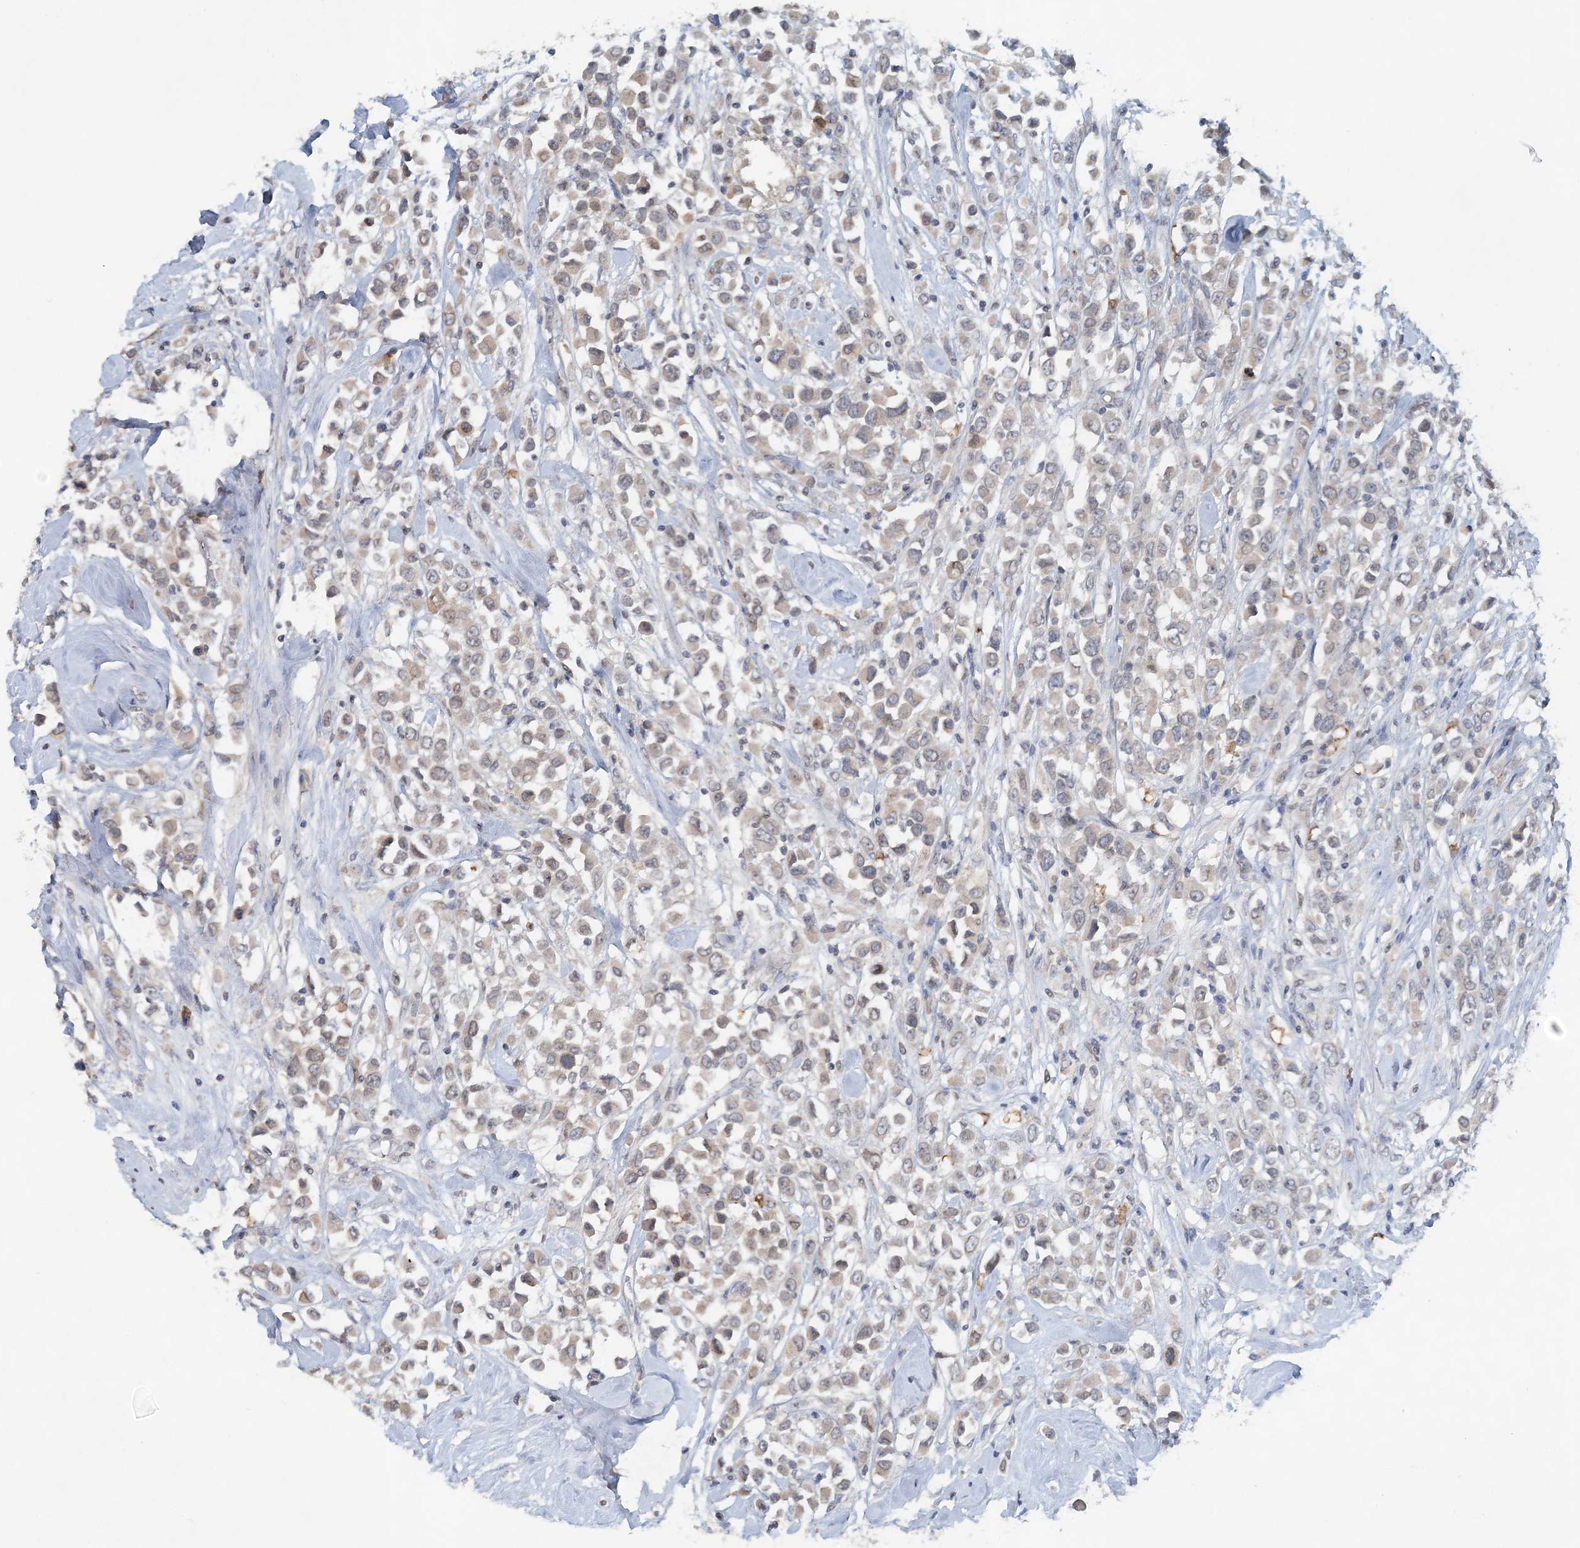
{"staining": {"intensity": "weak", "quantity": "<25%", "location": "cytoplasmic/membranous"}, "tissue": "breast cancer", "cell_type": "Tumor cells", "image_type": "cancer", "snomed": [{"axis": "morphology", "description": "Duct carcinoma"}, {"axis": "topography", "description": "Breast"}], "caption": "Human breast cancer (invasive ductal carcinoma) stained for a protein using immunohistochemistry shows no positivity in tumor cells.", "gene": "NUP54", "patient": {"sex": "female", "age": 61}}